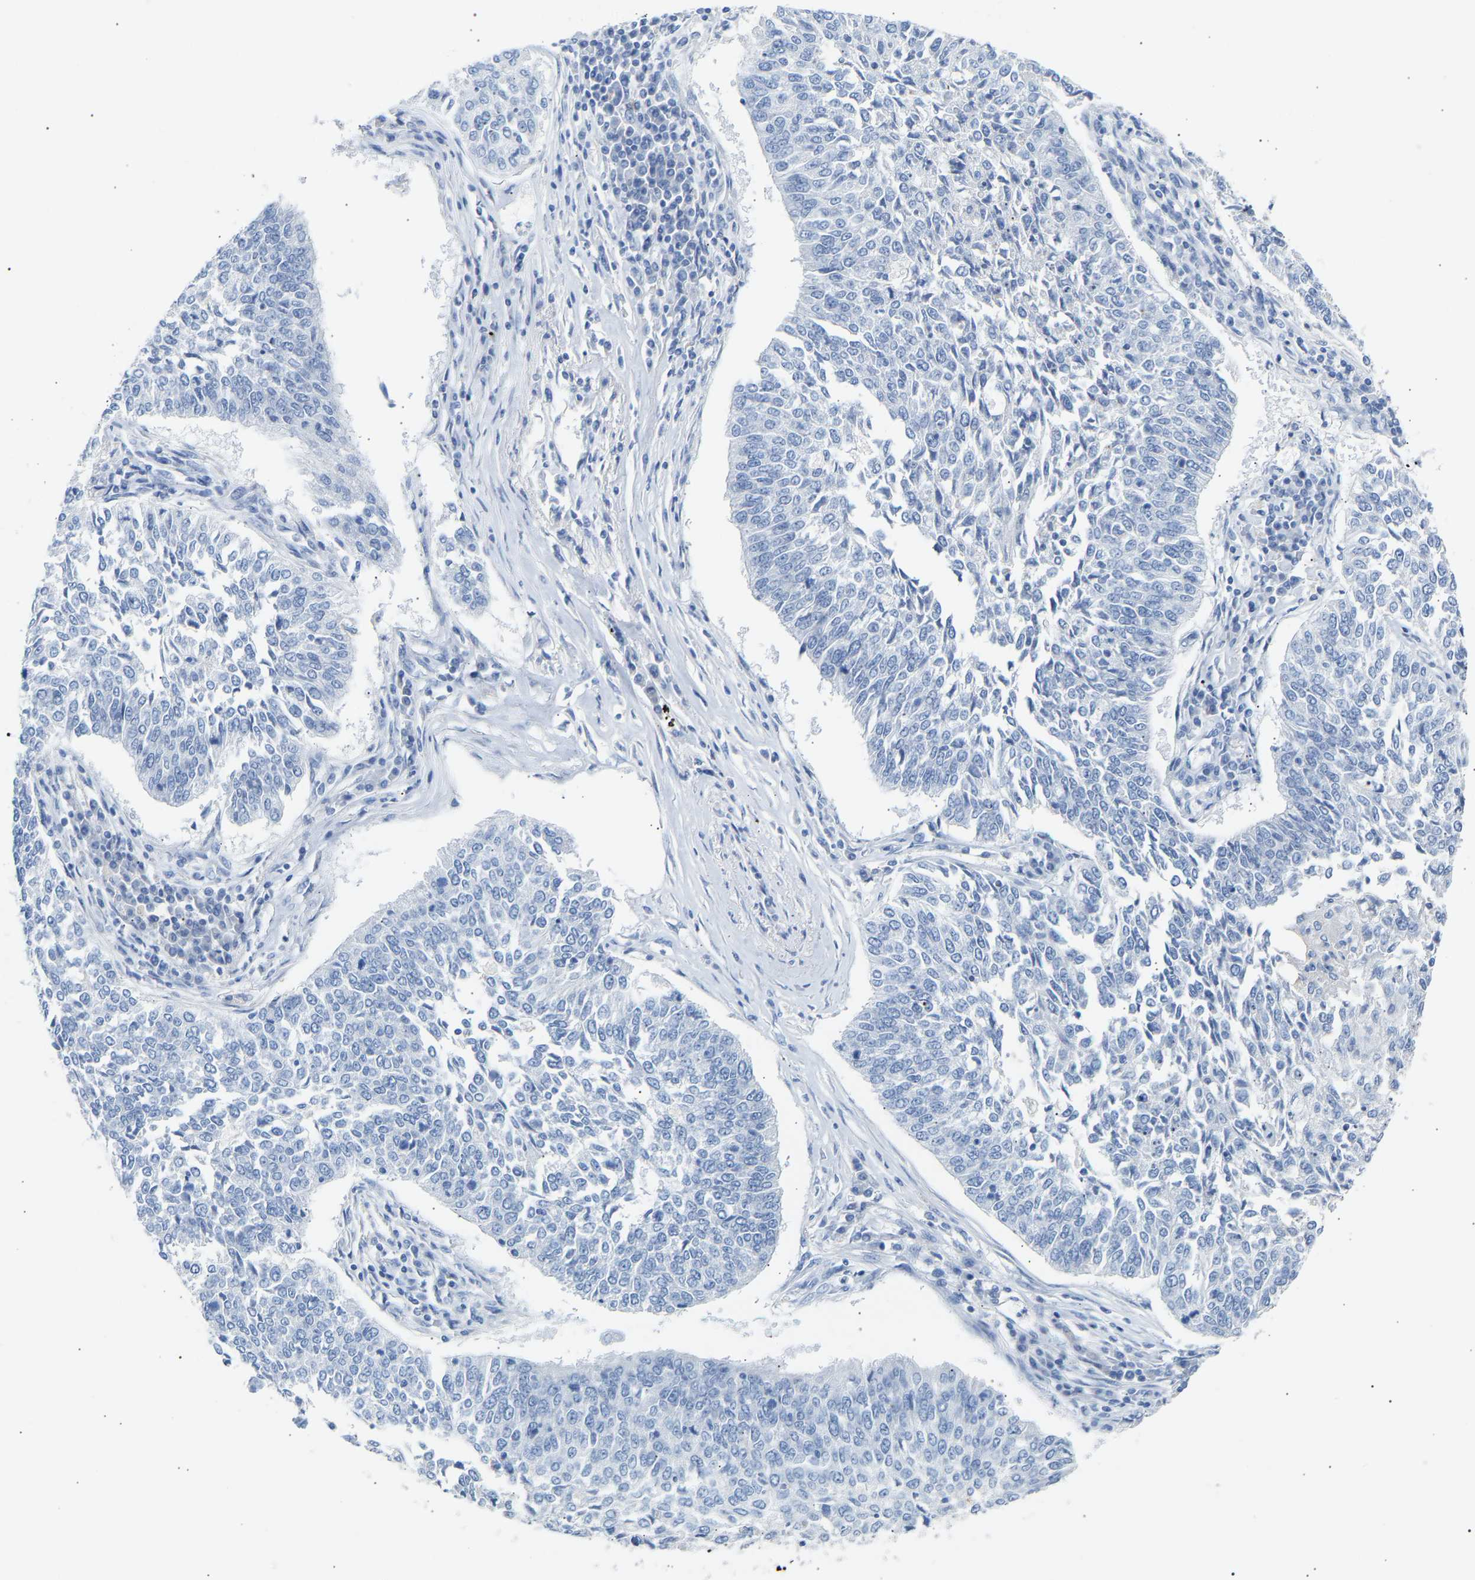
{"staining": {"intensity": "negative", "quantity": "none", "location": "none"}, "tissue": "lung cancer", "cell_type": "Tumor cells", "image_type": "cancer", "snomed": [{"axis": "morphology", "description": "Normal tissue, NOS"}, {"axis": "morphology", "description": "Squamous cell carcinoma, NOS"}, {"axis": "topography", "description": "Cartilage tissue"}, {"axis": "topography", "description": "Bronchus"}, {"axis": "topography", "description": "Lung"}], "caption": "Immunohistochemistry histopathology image of human squamous cell carcinoma (lung) stained for a protein (brown), which shows no staining in tumor cells.", "gene": "PEX1", "patient": {"sex": "female", "age": 49}}